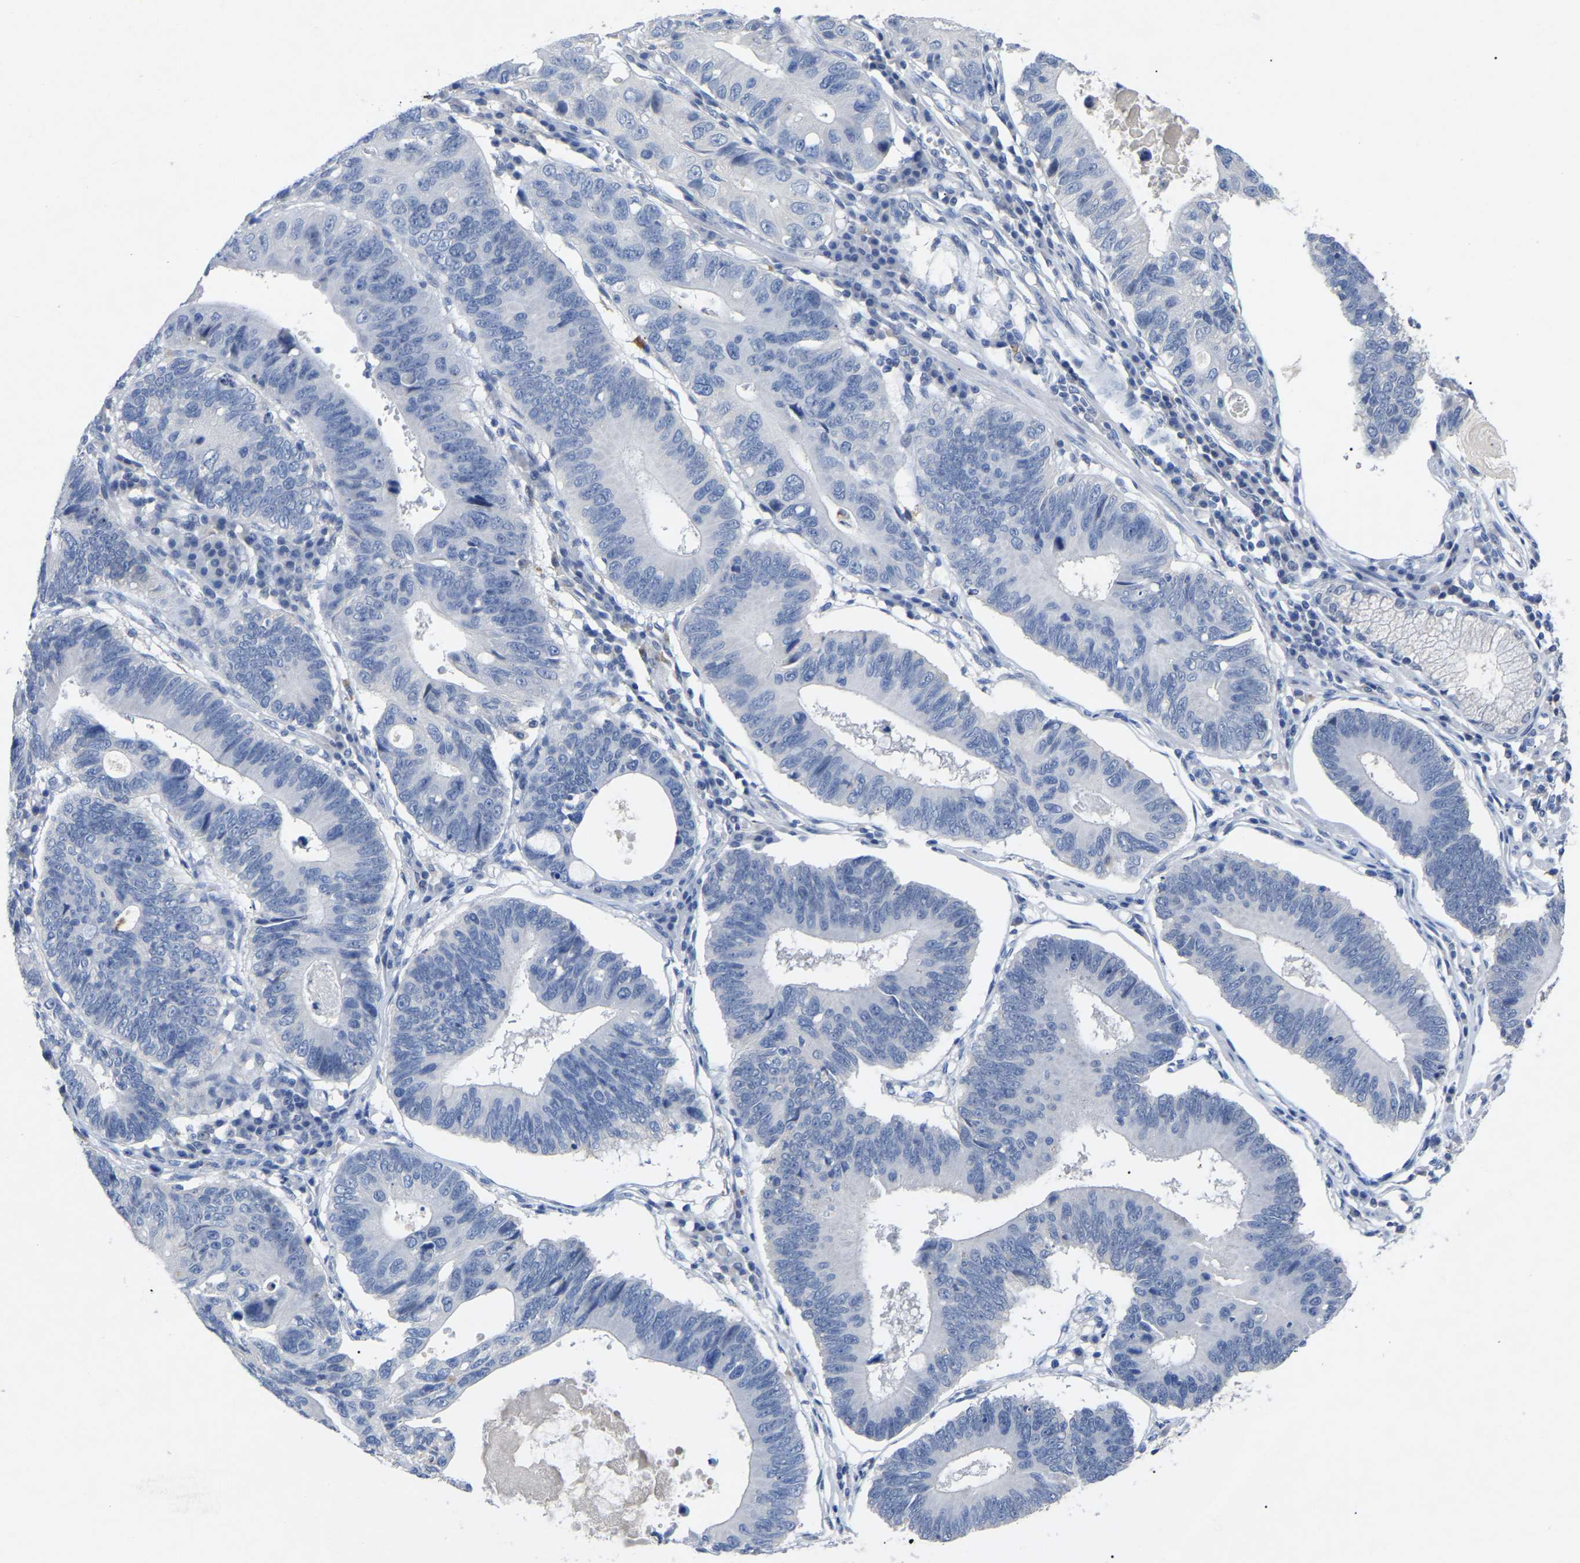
{"staining": {"intensity": "negative", "quantity": "none", "location": "none"}, "tissue": "stomach cancer", "cell_type": "Tumor cells", "image_type": "cancer", "snomed": [{"axis": "morphology", "description": "Adenocarcinoma, NOS"}, {"axis": "topography", "description": "Stomach"}], "caption": "IHC of stomach cancer (adenocarcinoma) reveals no expression in tumor cells.", "gene": "SMPD2", "patient": {"sex": "male", "age": 59}}